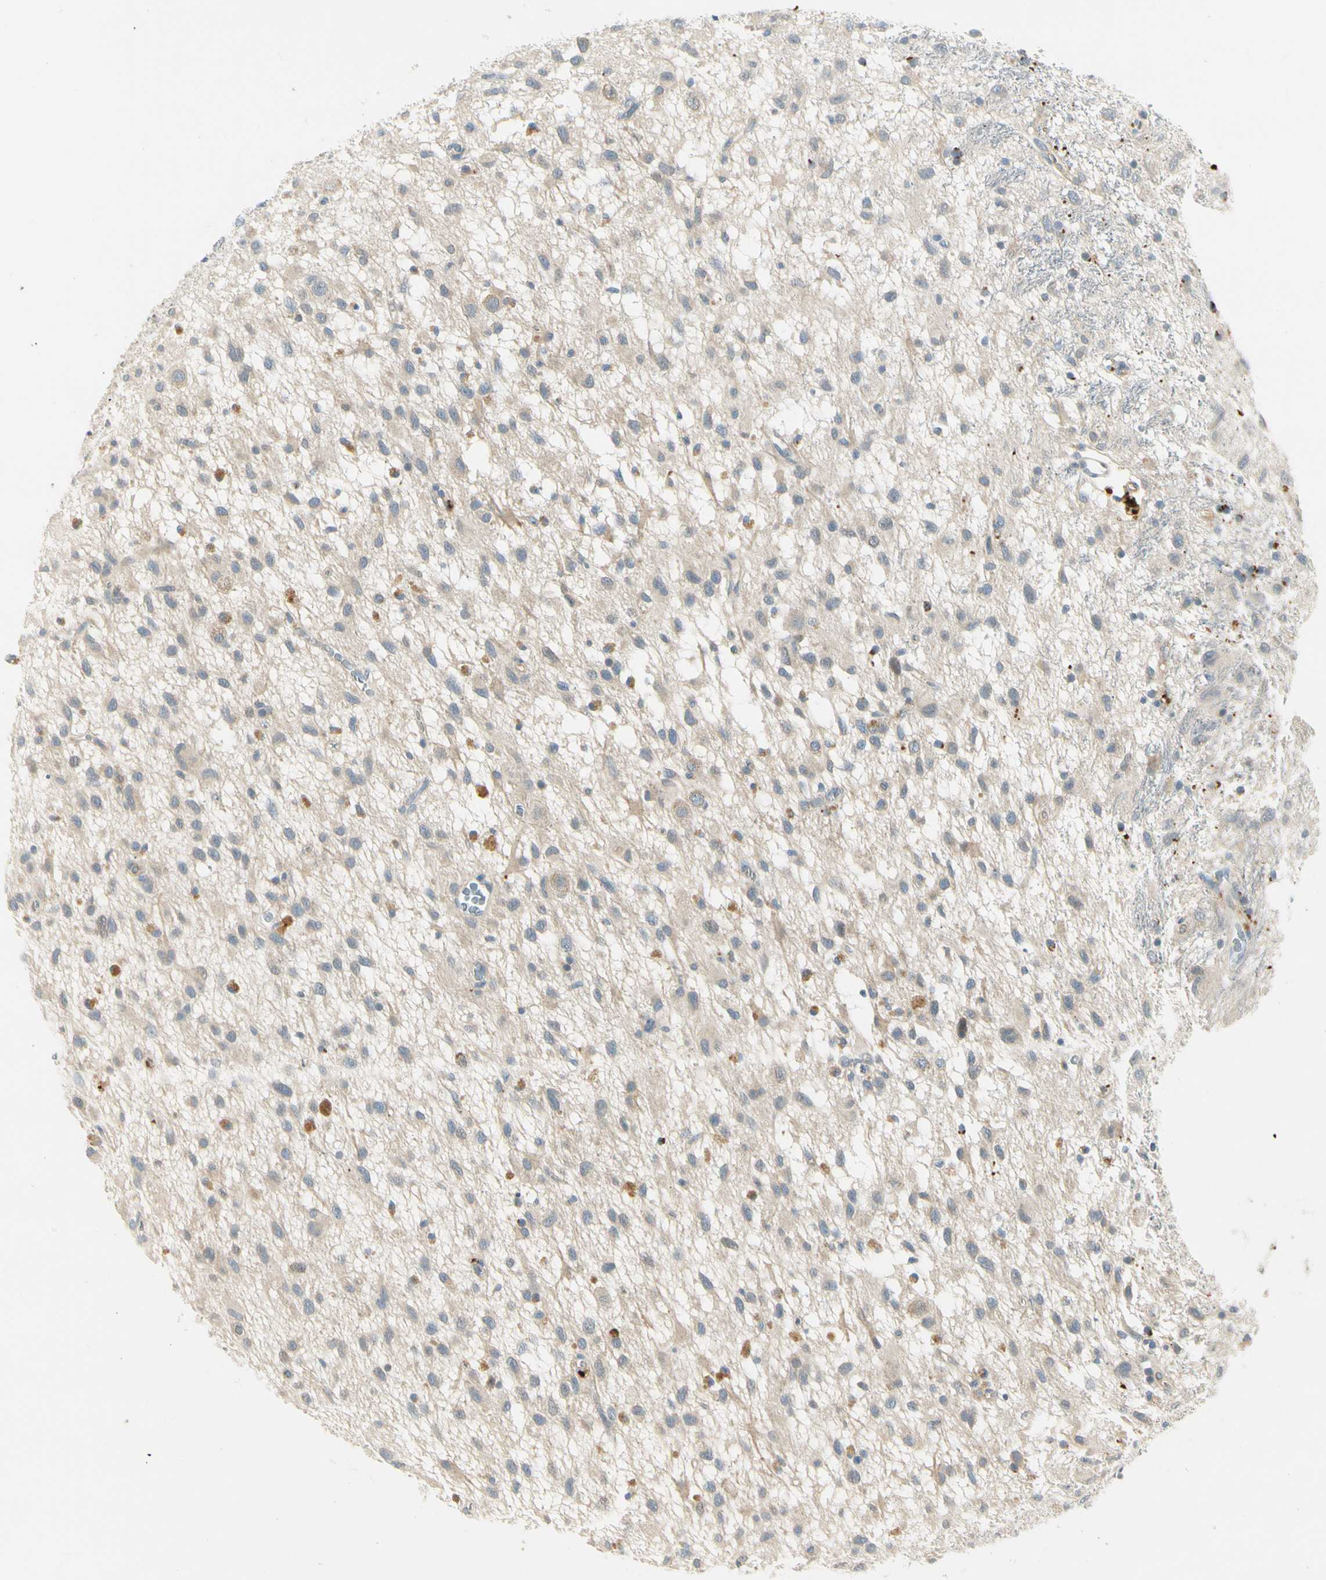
{"staining": {"intensity": "moderate", "quantity": "<25%", "location": "cytoplasmic/membranous"}, "tissue": "glioma", "cell_type": "Tumor cells", "image_type": "cancer", "snomed": [{"axis": "morphology", "description": "Glioma, malignant, Low grade"}, {"axis": "topography", "description": "Brain"}], "caption": "Moderate cytoplasmic/membranous protein positivity is identified in about <25% of tumor cells in malignant glioma (low-grade).", "gene": "PITX1", "patient": {"sex": "male", "age": 77}}